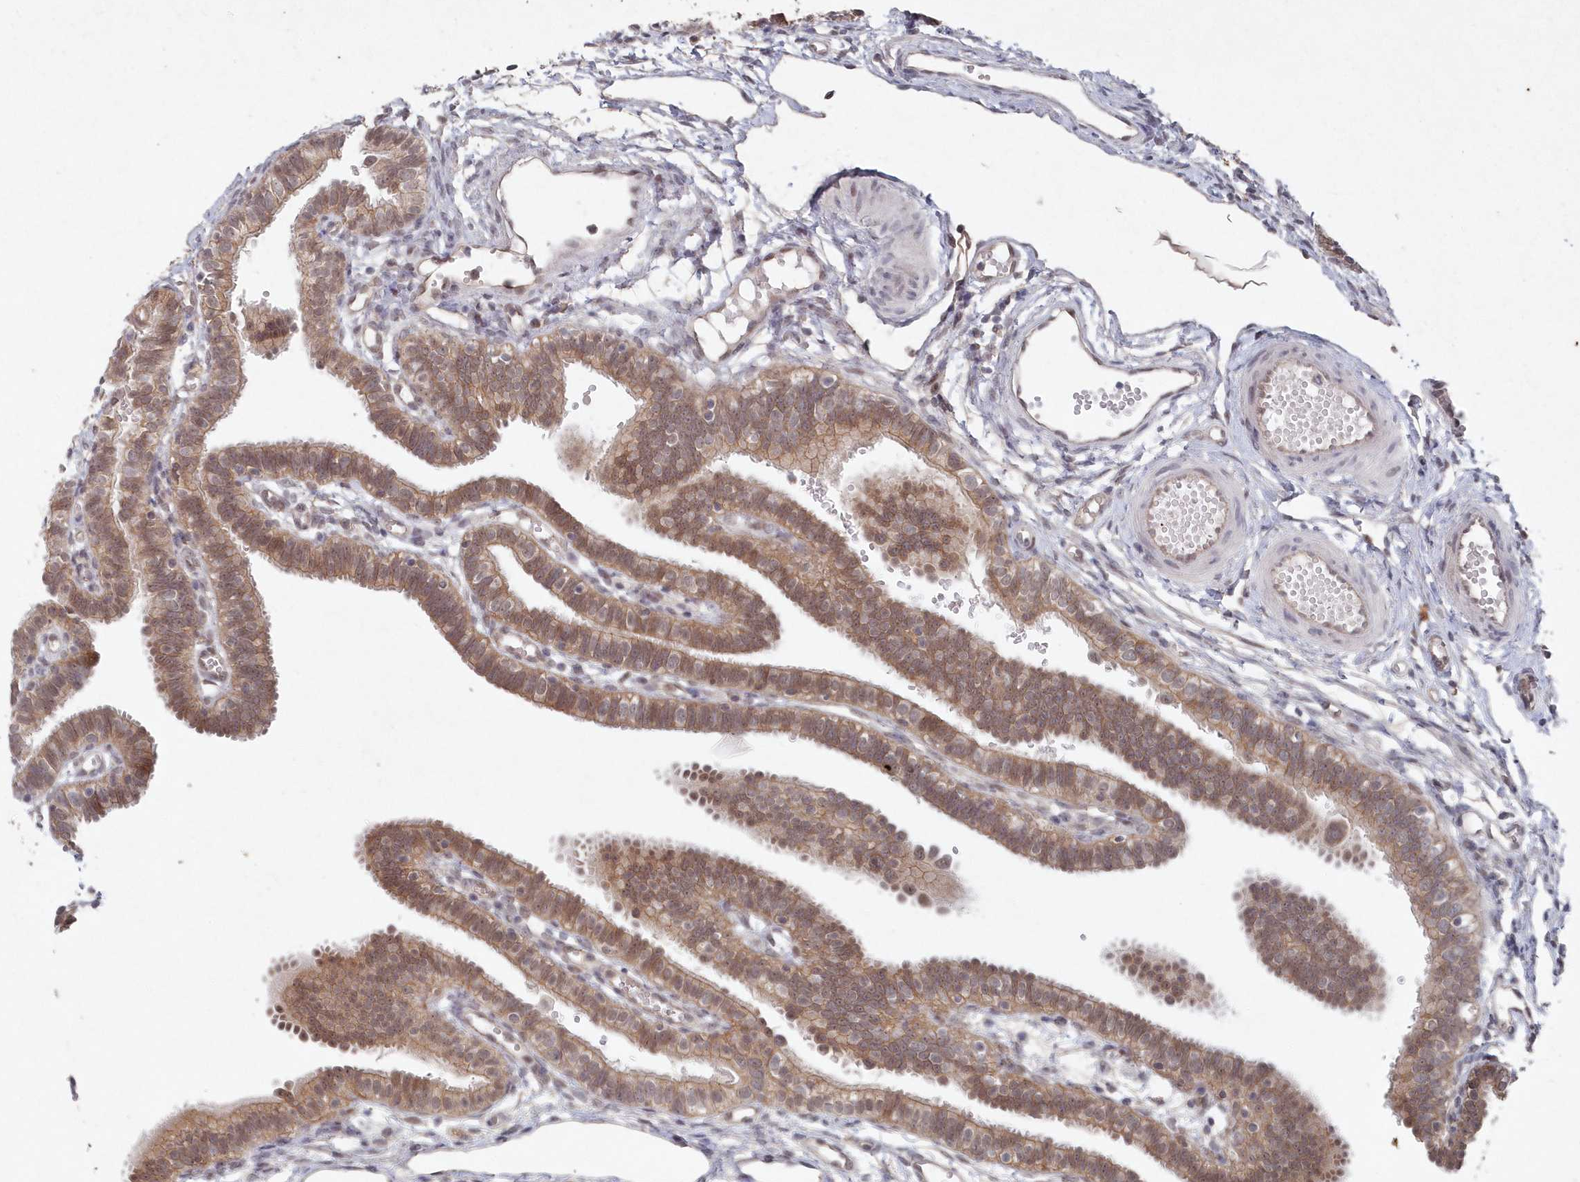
{"staining": {"intensity": "moderate", "quantity": ">75%", "location": "cytoplasmic/membranous"}, "tissue": "fallopian tube", "cell_type": "Glandular cells", "image_type": "normal", "snomed": [{"axis": "morphology", "description": "Normal tissue, NOS"}, {"axis": "topography", "description": "Fallopian tube"}, {"axis": "topography", "description": "Placenta"}], "caption": "Immunohistochemical staining of benign fallopian tube displays medium levels of moderate cytoplasmic/membranous expression in about >75% of glandular cells.", "gene": "VSIG2", "patient": {"sex": "female", "age": 34}}